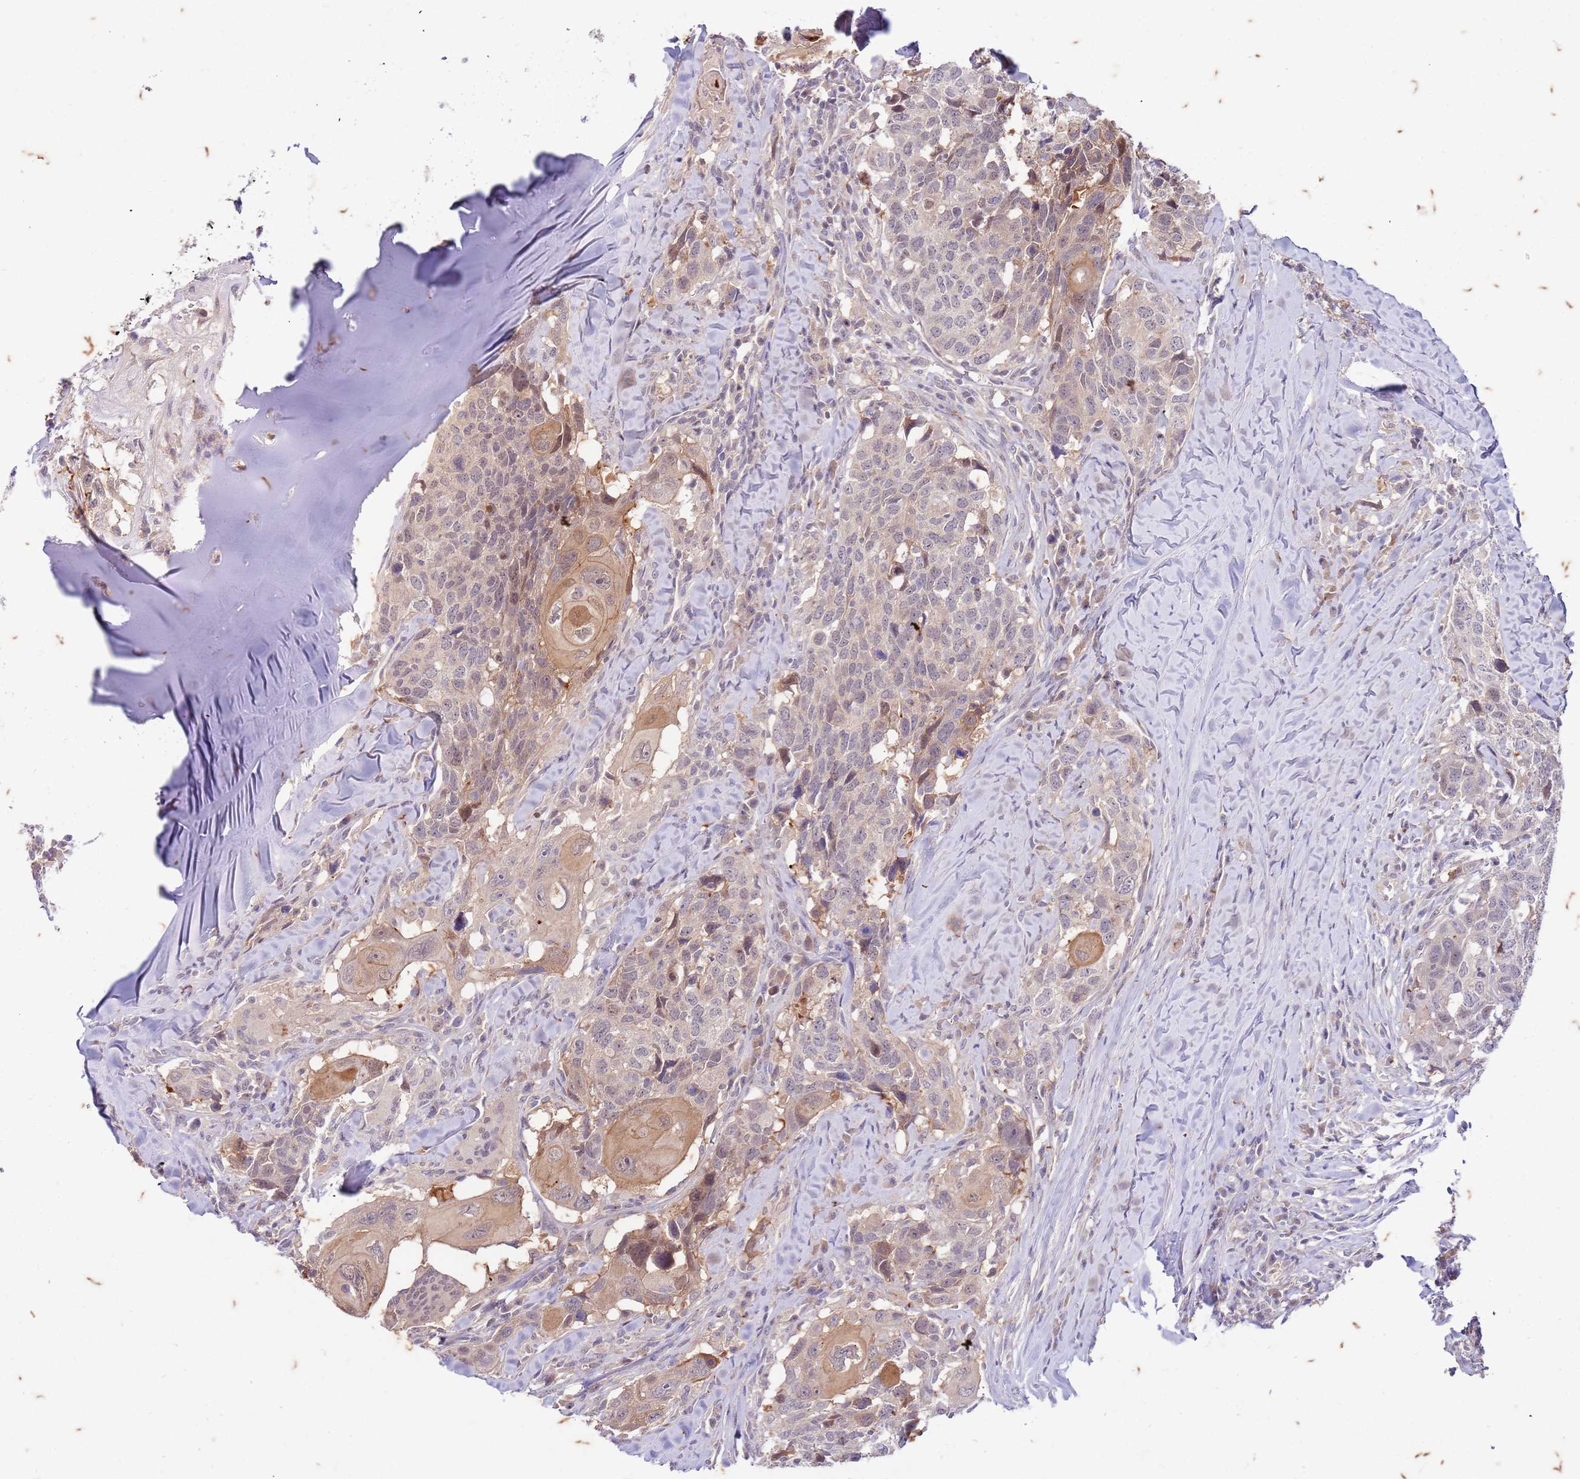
{"staining": {"intensity": "weak", "quantity": "<25%", "location": "cytoplasmic/membranous"}, "tissue": "head and neck cancer", "cell_type": "Tumor cells", "image_type": "cancer", "snomed": [{"axis": "morphology", "description": "Normal tissue, NOS"}, {"axis": "morphology", "description": "Squamous cell carcinoma, NOS"}, {"axis": "topography", "description": "Skeletal muscle"}, {"axis": "topography", "description": "Vascular tissue"}, {"axis": "topography", "description": "Peripheral nerve tissue"}, {"axis": "topography", "description": "Head-Neck"}], "caption": "IHC of human head and neck squamous cell carcinoma exhibits no positivity in tumor cells.", "gene": "RAPGEF3", "patient": {"sex": "male", "age": 66}}